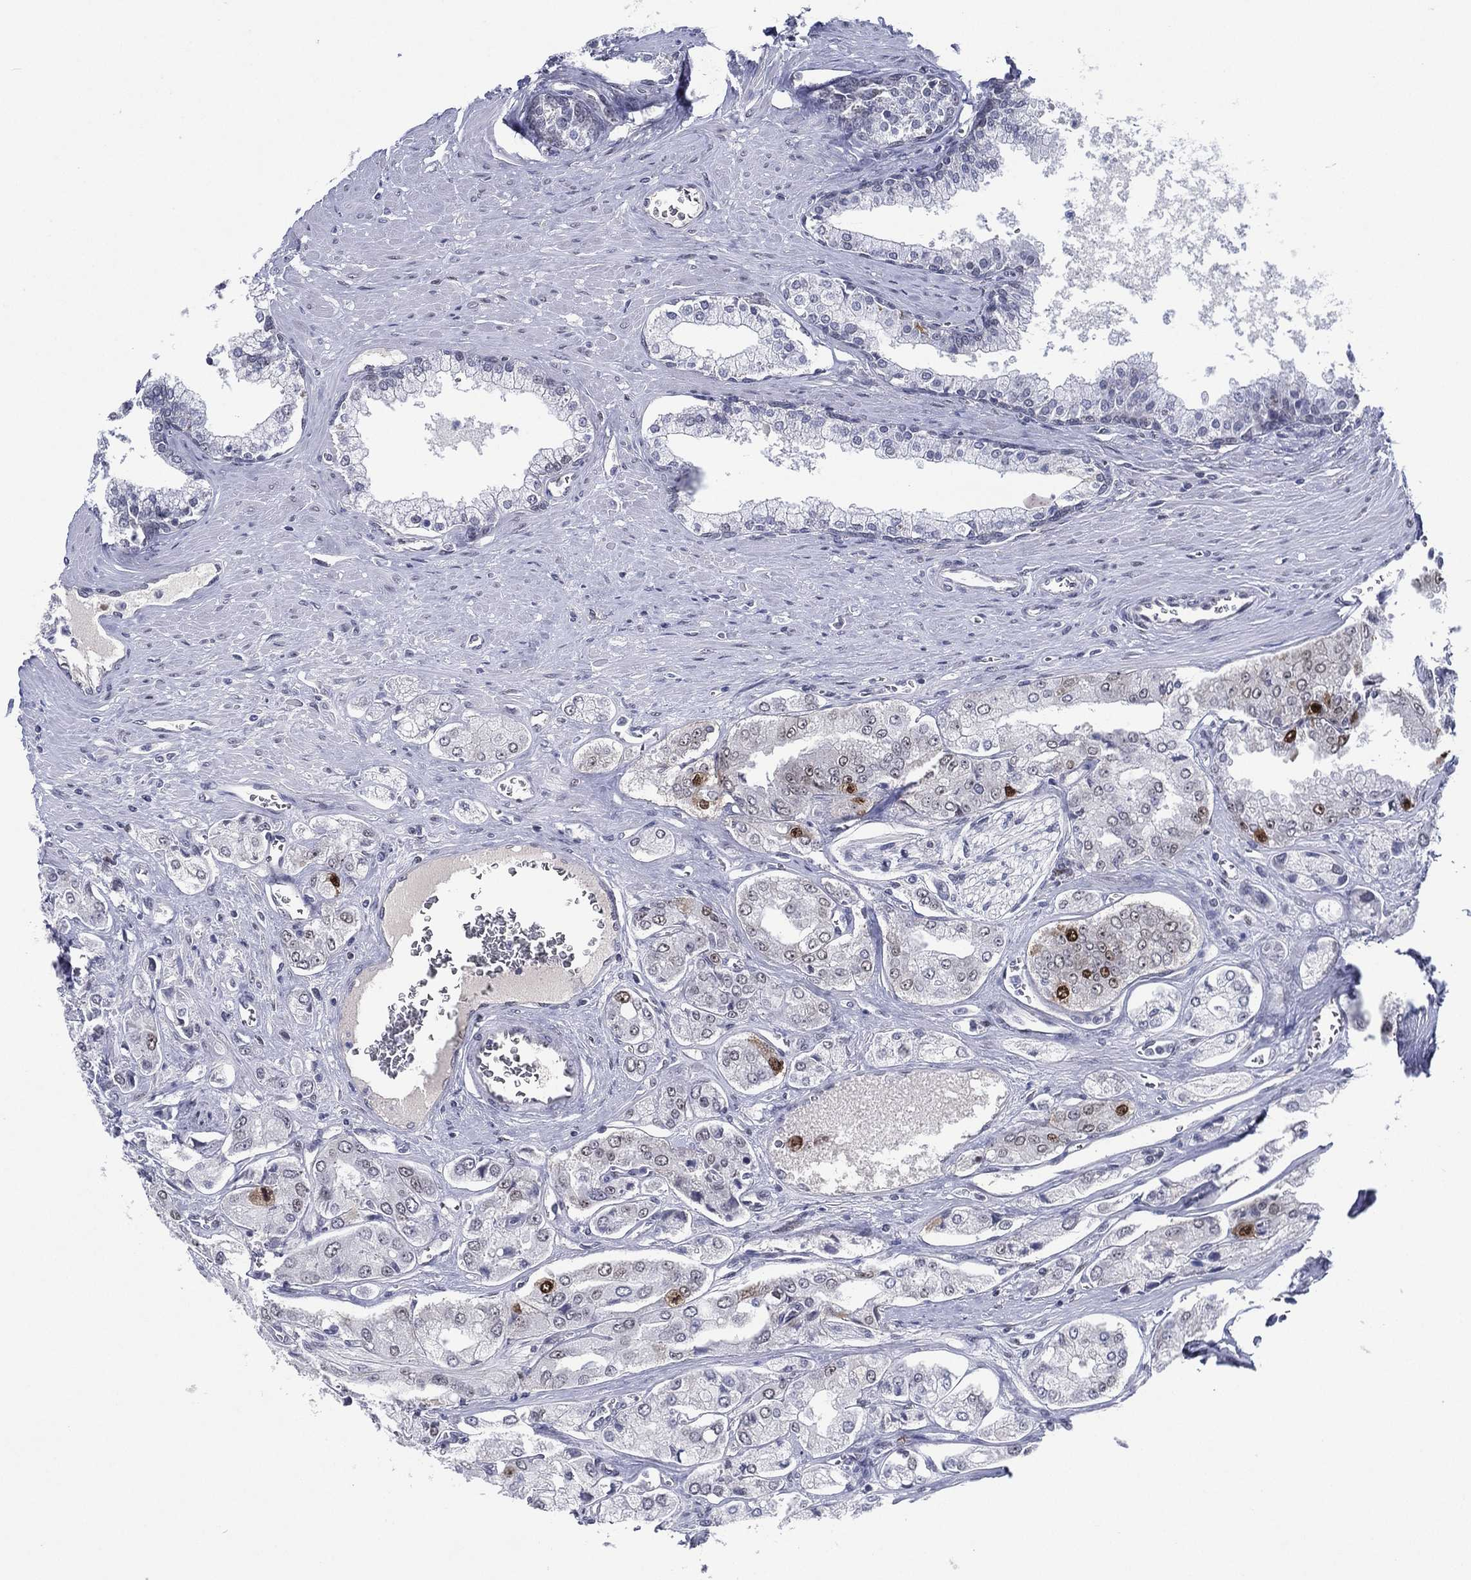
{"staining": {"intensity": "strong", "quantity": "<25%", "location": "nuclear"}, "tissue": "prostate cancer", "cell_type": "Tumor cells", "image_type": "cancer", "snomed": [{"axis": "morphology", "description": "Adenocarcinoma, NOS"}, {"axis": "topography", "description": "Prostate and seminal vesicle, NOS"}, {"axis": "topography", "description": "Prostate"}], "caption": "Immunohistochemical staining of human prostate cancer (adenocarcinoma) reveals medium levels of strong nuclear protein staining in approximately <25% of tumor cells. Using DAB (3,3'-diaminobenzidine) (brown) and hematoxylin (blue) stains, captured at high magnification using brightfield microscopy.", "gene": "GATA6", "patient": {"sex": "male", "age": 67}}